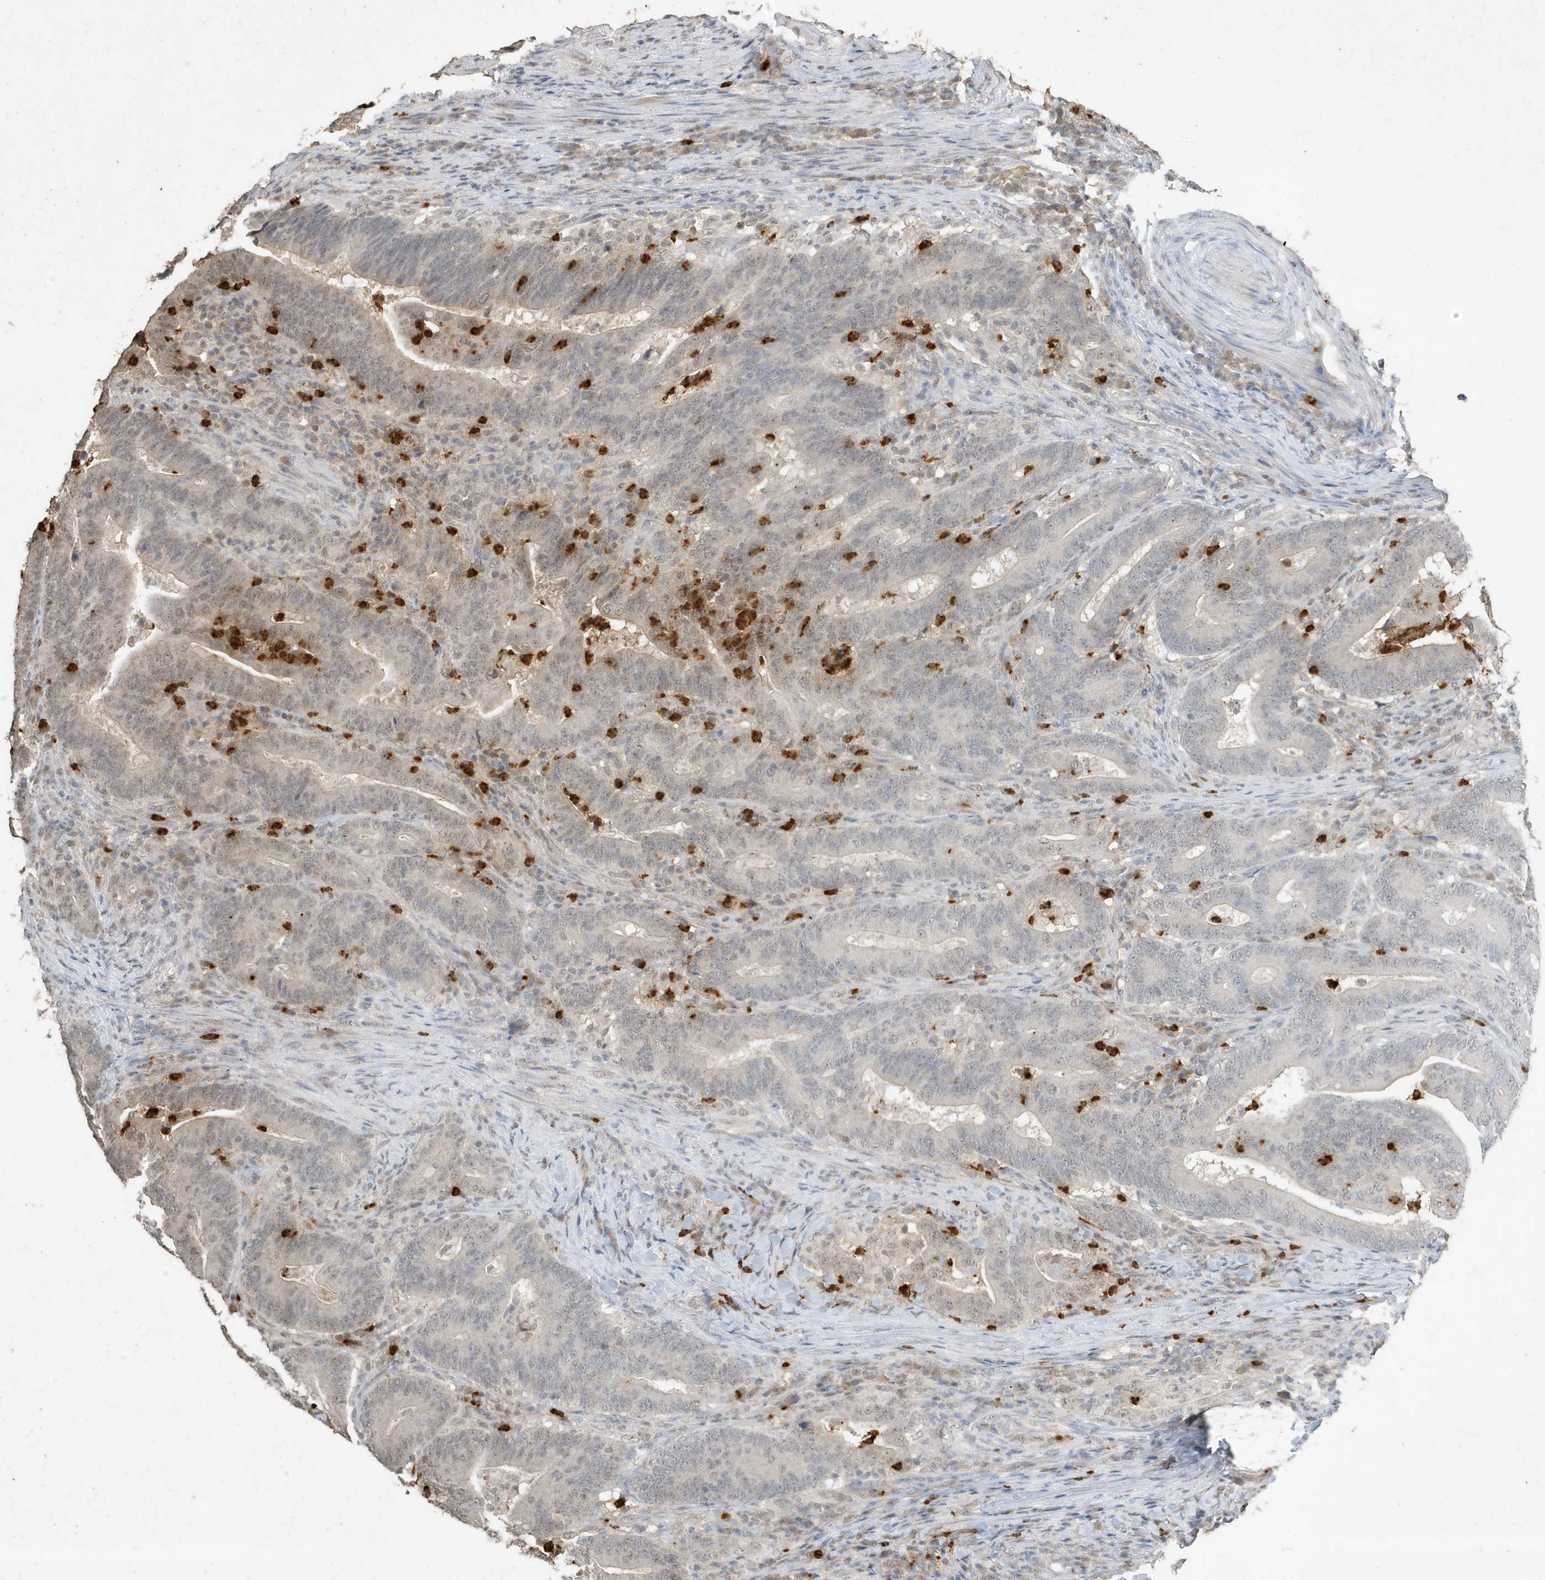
{"staining": {"intensity": "weak", "quantity": "<25%", "location": "cytoplasmic/membranous,nuclear"}, "tissue": "colorectal cancer", "cell_type": "Tumor cells", "image_type": "cancer", "snomed": [{"axis": "morphology", "description": "Normal tissue, NOS"}, {"axis": "morphology", "description": "Adenocarcinoma, NOS"}, {"axis": "topography", "description": "Colon"}], "caption": "There is no significant expression in tumor cells of colorectal cancer.", "gene": "DEFA1", "patient": {"sex": "female", "age": 66}}